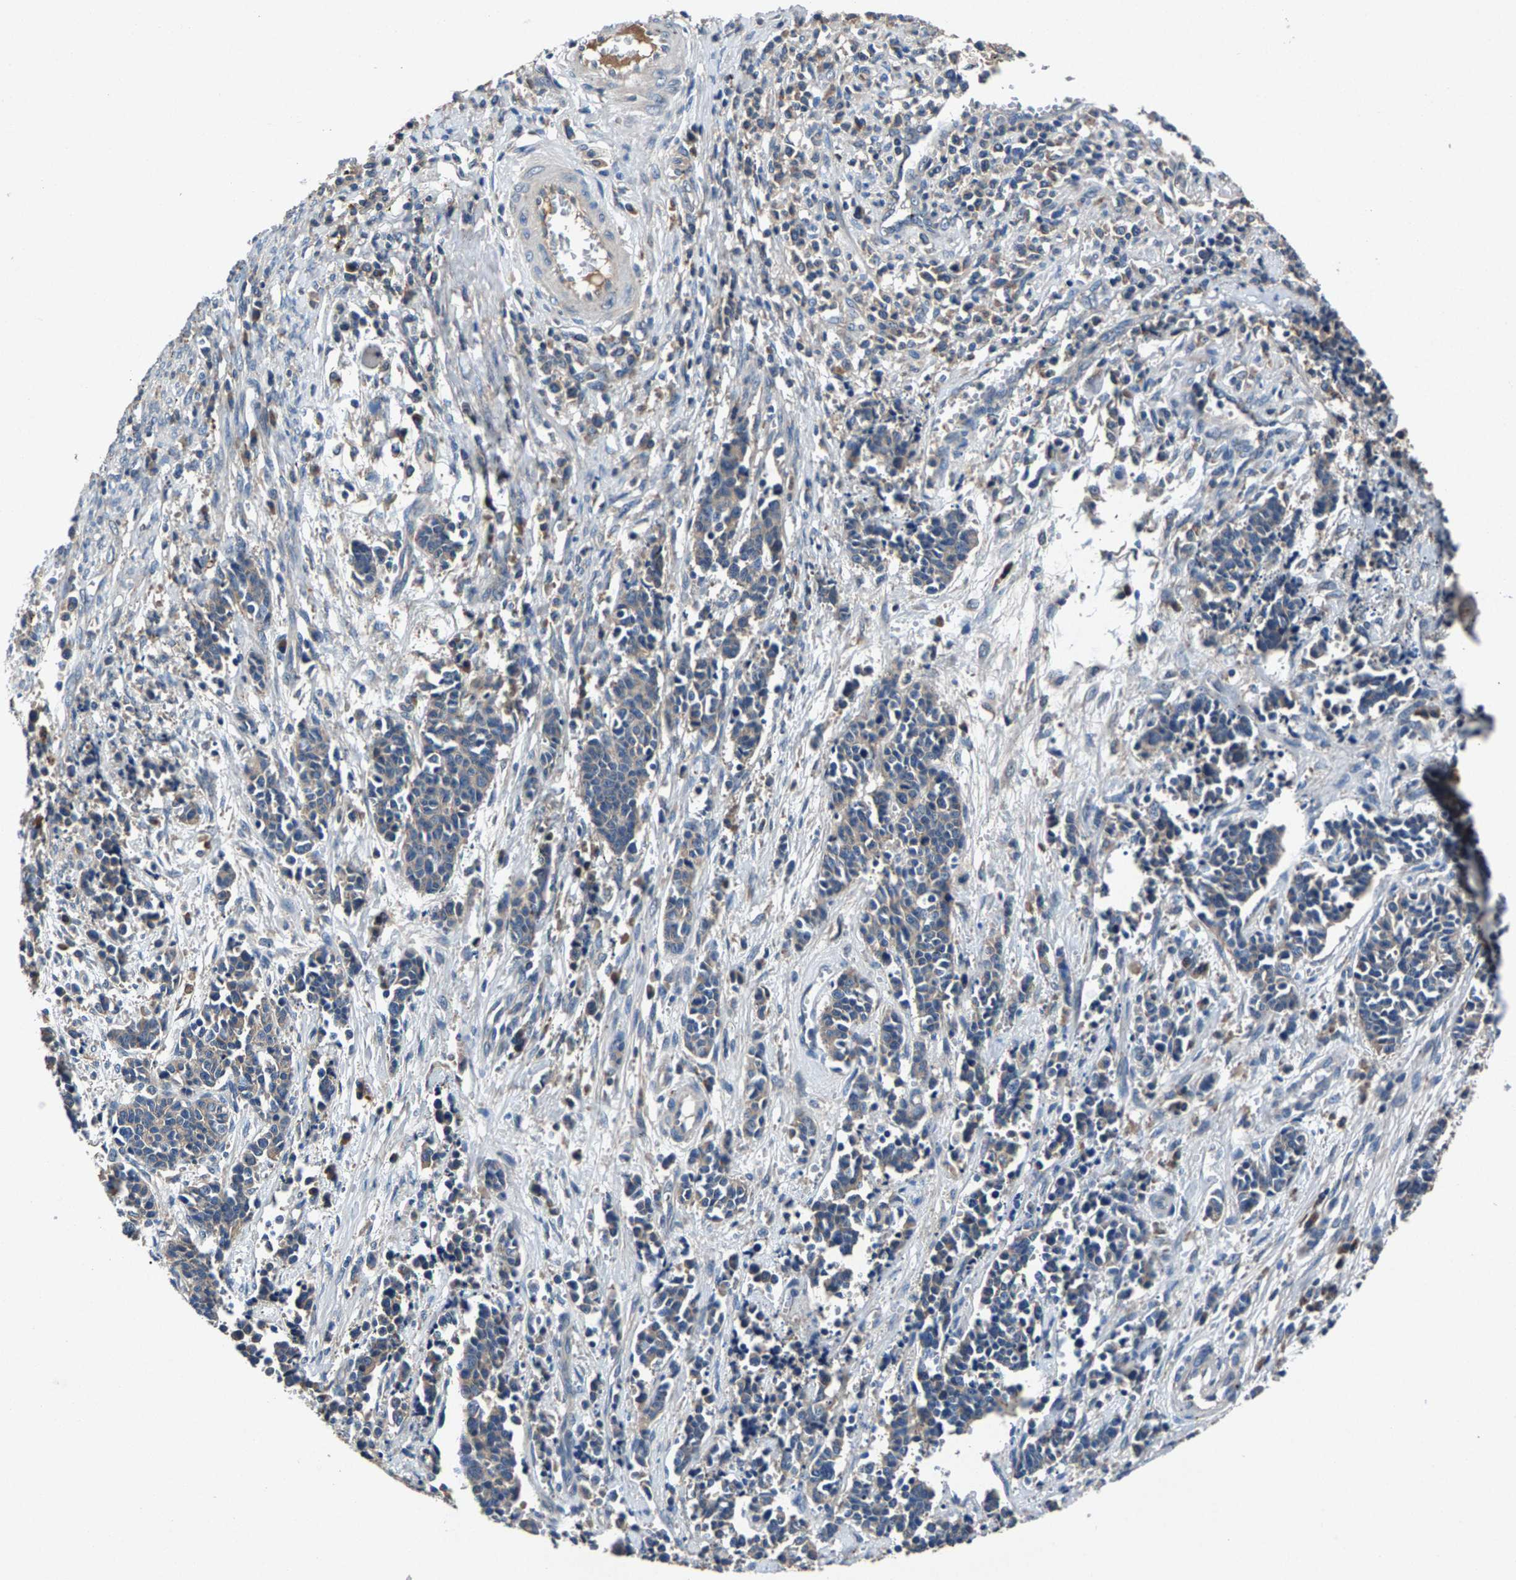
{"staining": {"intensity": "weak", "quantity": "<25%", "location": "cytoplasmic/membranous"}, "tissue": "cervical cancer", "cell_type": "Tumor cells", "image_type": "cancer", "snomed": [{"axis": "morphology", "description": "Squamous cell carcinoma, NOS"}, {"axis": "topography", "description": "Cervix"}], "caption": "The image shows no staining of tumor cells in squamous cell carcinoma (cervical). (DAB (3,3'-diaminobenzidine) immunohistochemistry (IHC) visualized using brightfield microscopy, high magnification).", "gene": "PRXL2C", "patient": {"sex": "female", "age": 35}}